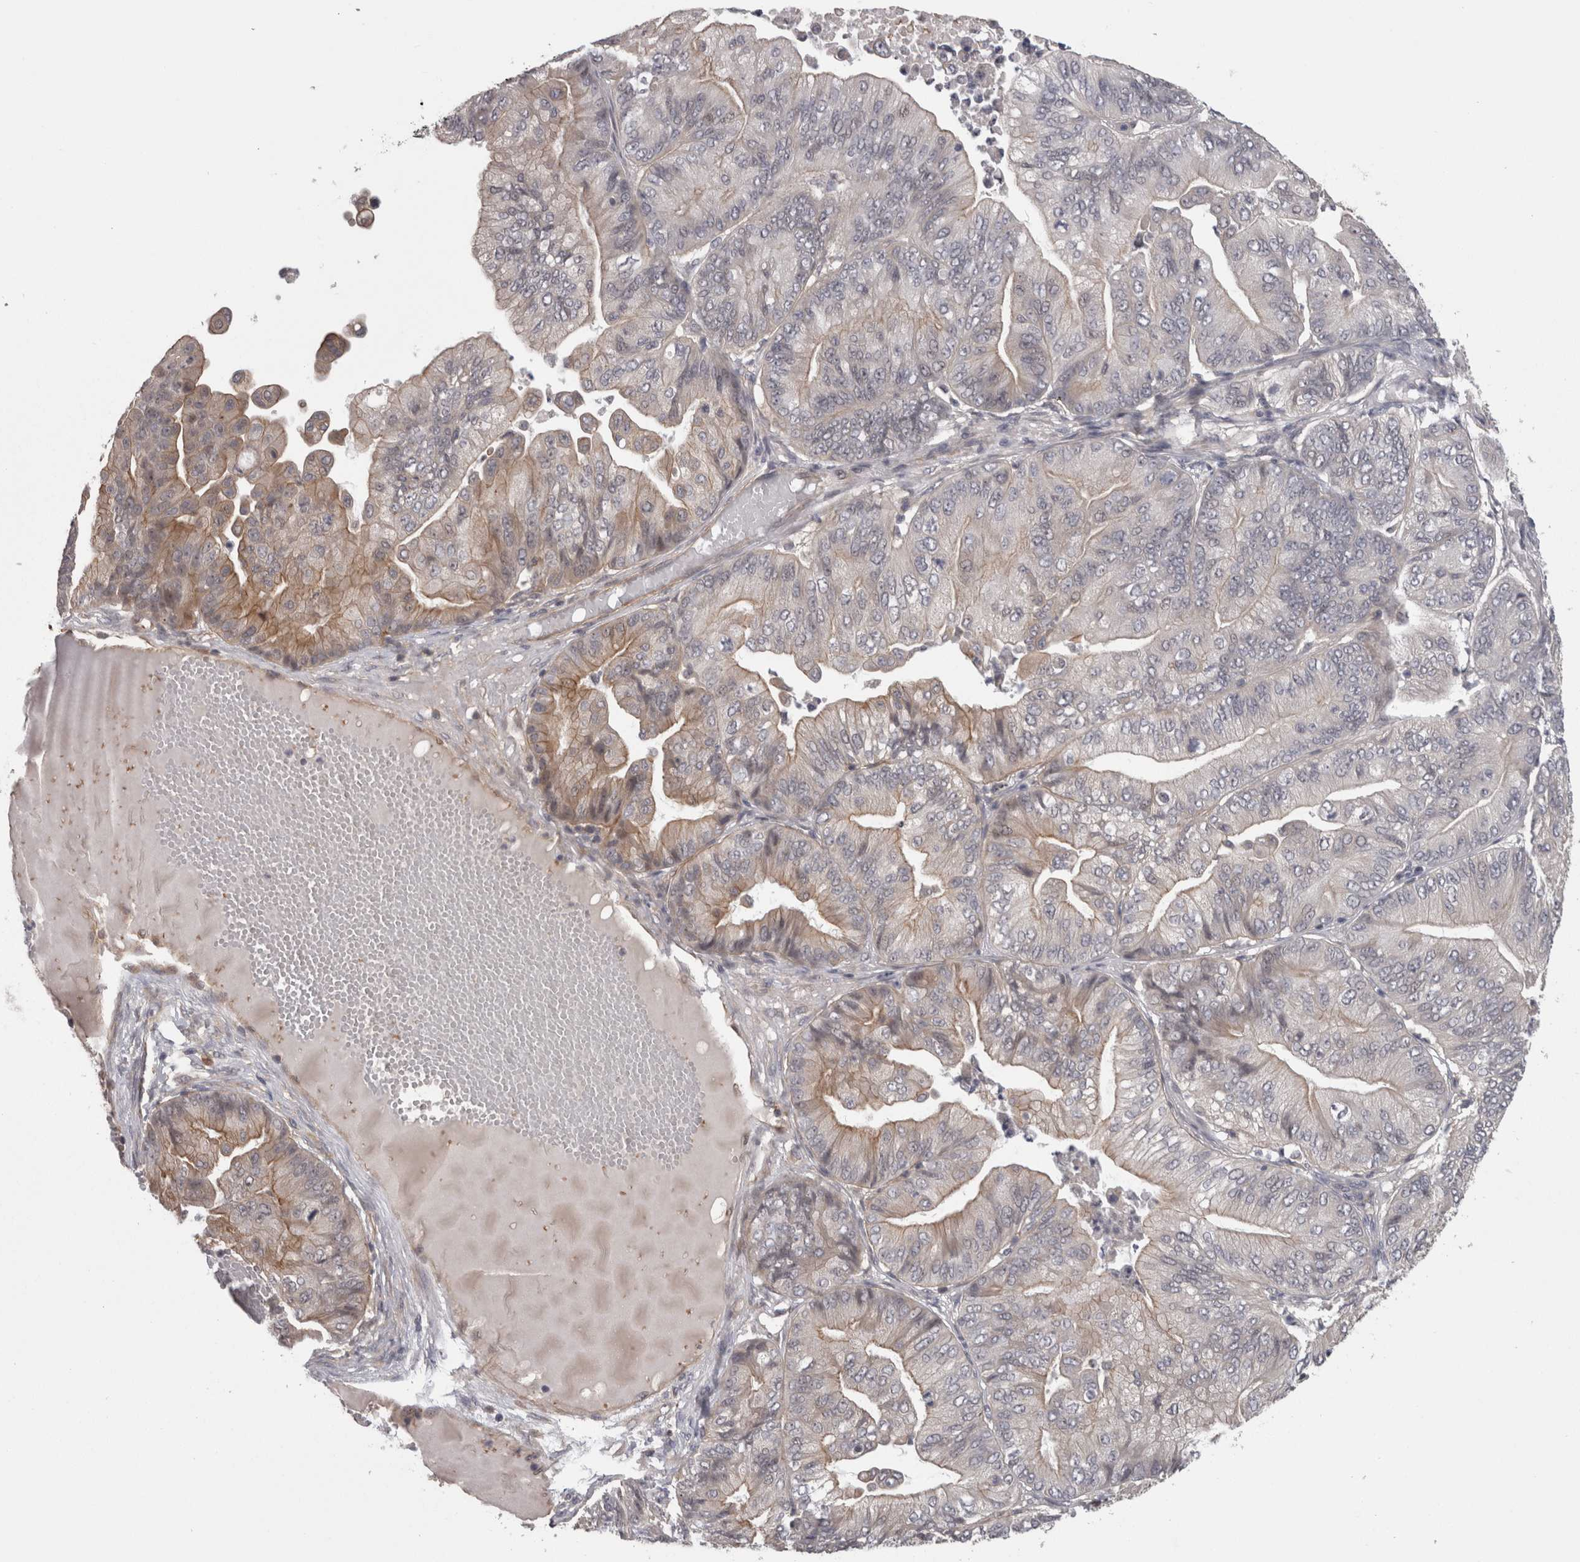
{"staining": {"intensity": "weak", "quantity": "<25%", "location": "cytoplasmic/membranous"}, "tissue": "ovarian cancer", "cell_type": "Tumor cells", "image_type": "cancer", "snomed": [{"axis": "morphology", "description": "Cystadenocarcinoma, mucinous, NOS"}, {"axis": "topography", "description": "Ovary"}], "caption": "Tumor cells are negative for brown protein staining in mucinous cystadenocarcinoma (ovarian).", "gene": "RMDN1", "patient": {"sex": "female", "age": 61}}